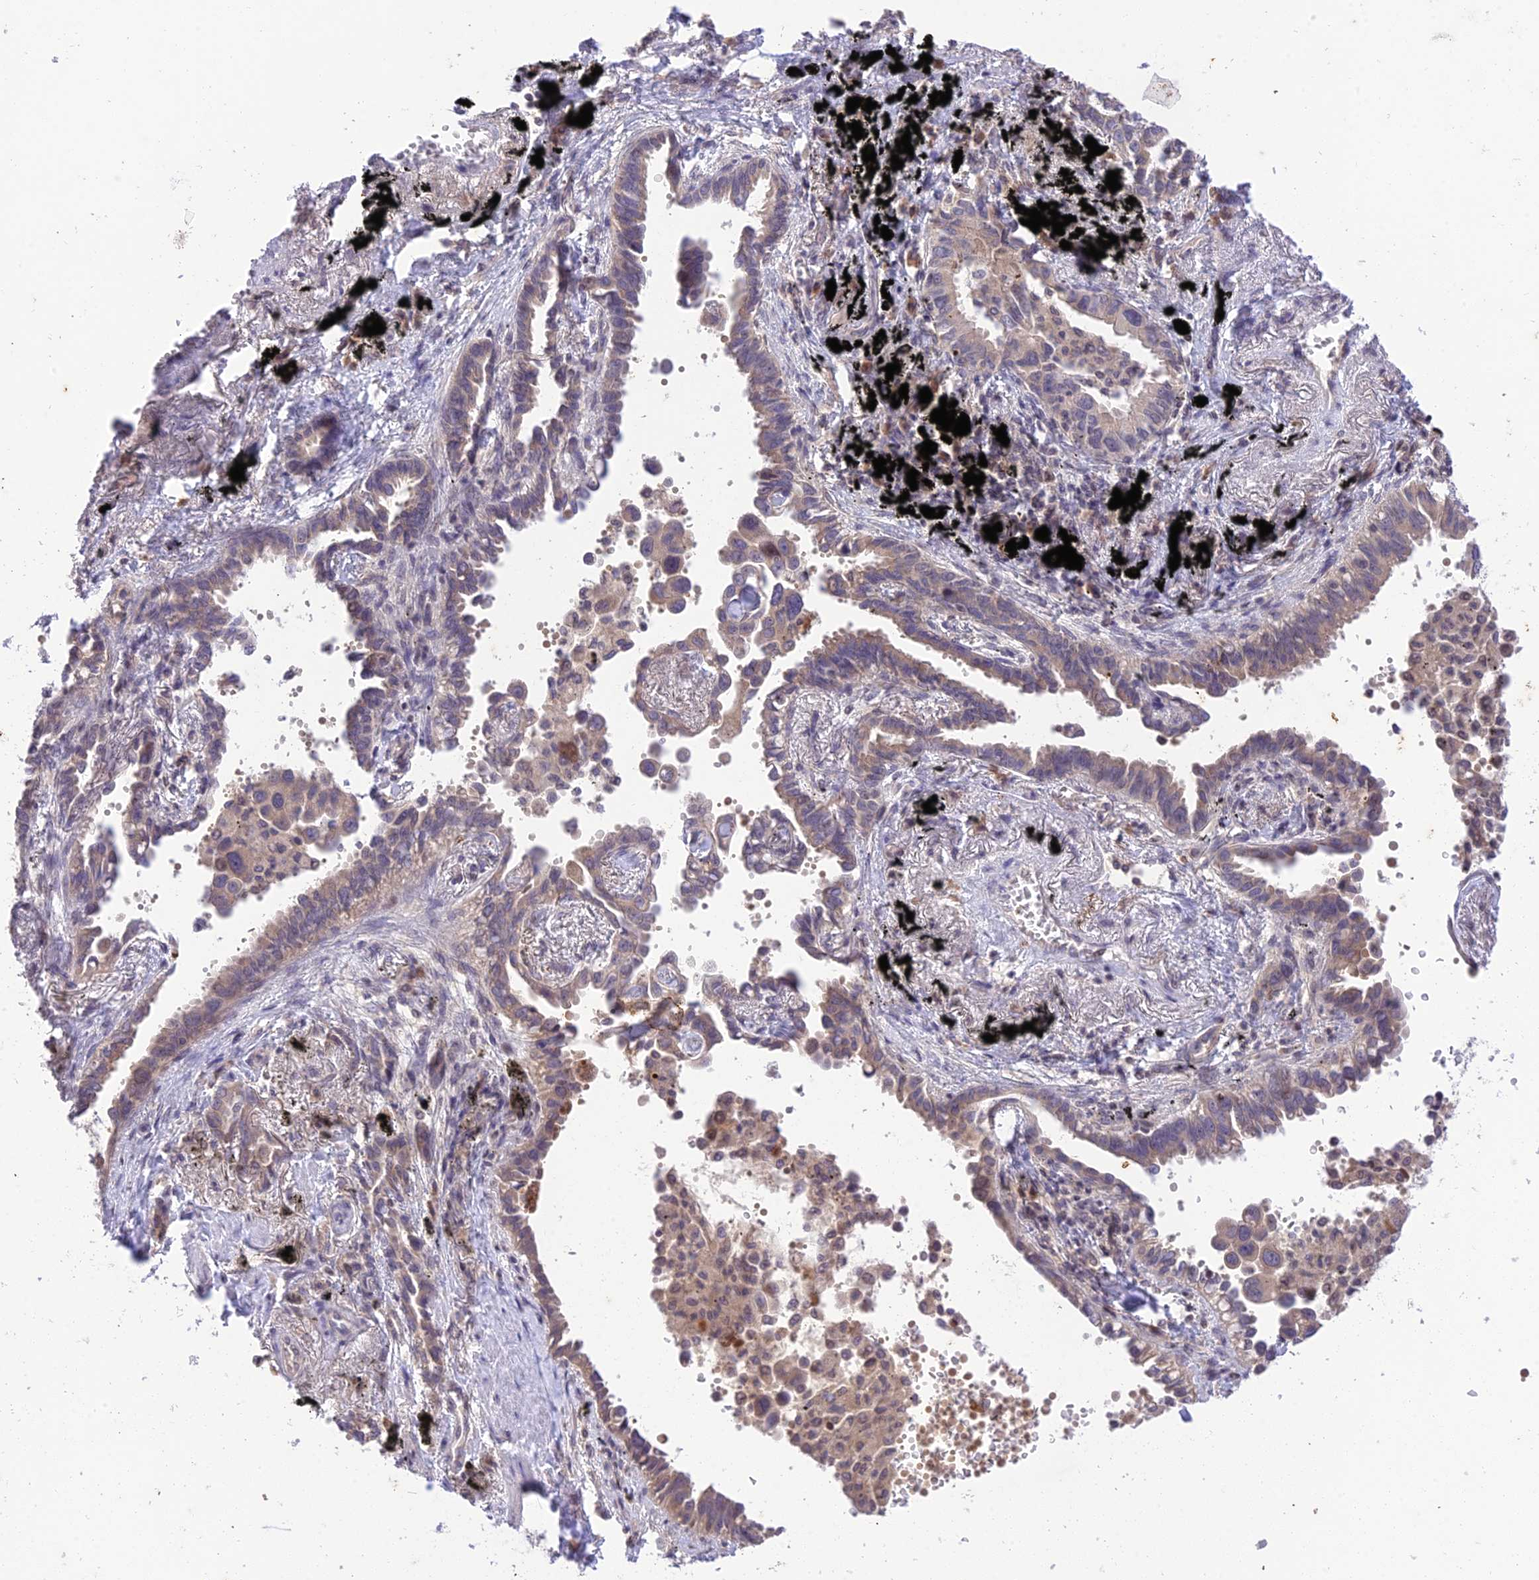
{"staining": {"intensity": "weak", "quantity": ">75%", "location": "cytoplasmic/membranous"}, "tissue": "lung cancer", "cell_type": "Tumor cells", "image_type": "cancer", "snomed": [{"axis": "morphology", "description": "Adenocarcinoma, NOS"}, {"axis": "topography", "description": "Lung"}], "caption": "Immunohistochemical staining of lung cancer reveals low levels of weak cytoplasmic/membranous protein staining in approximately >75% of tumor cells. (Brightfield microscopy of DAB IHC at high magnification).", "gene": "TEKT1", "patient": {"sex": "male", "age": 67}}